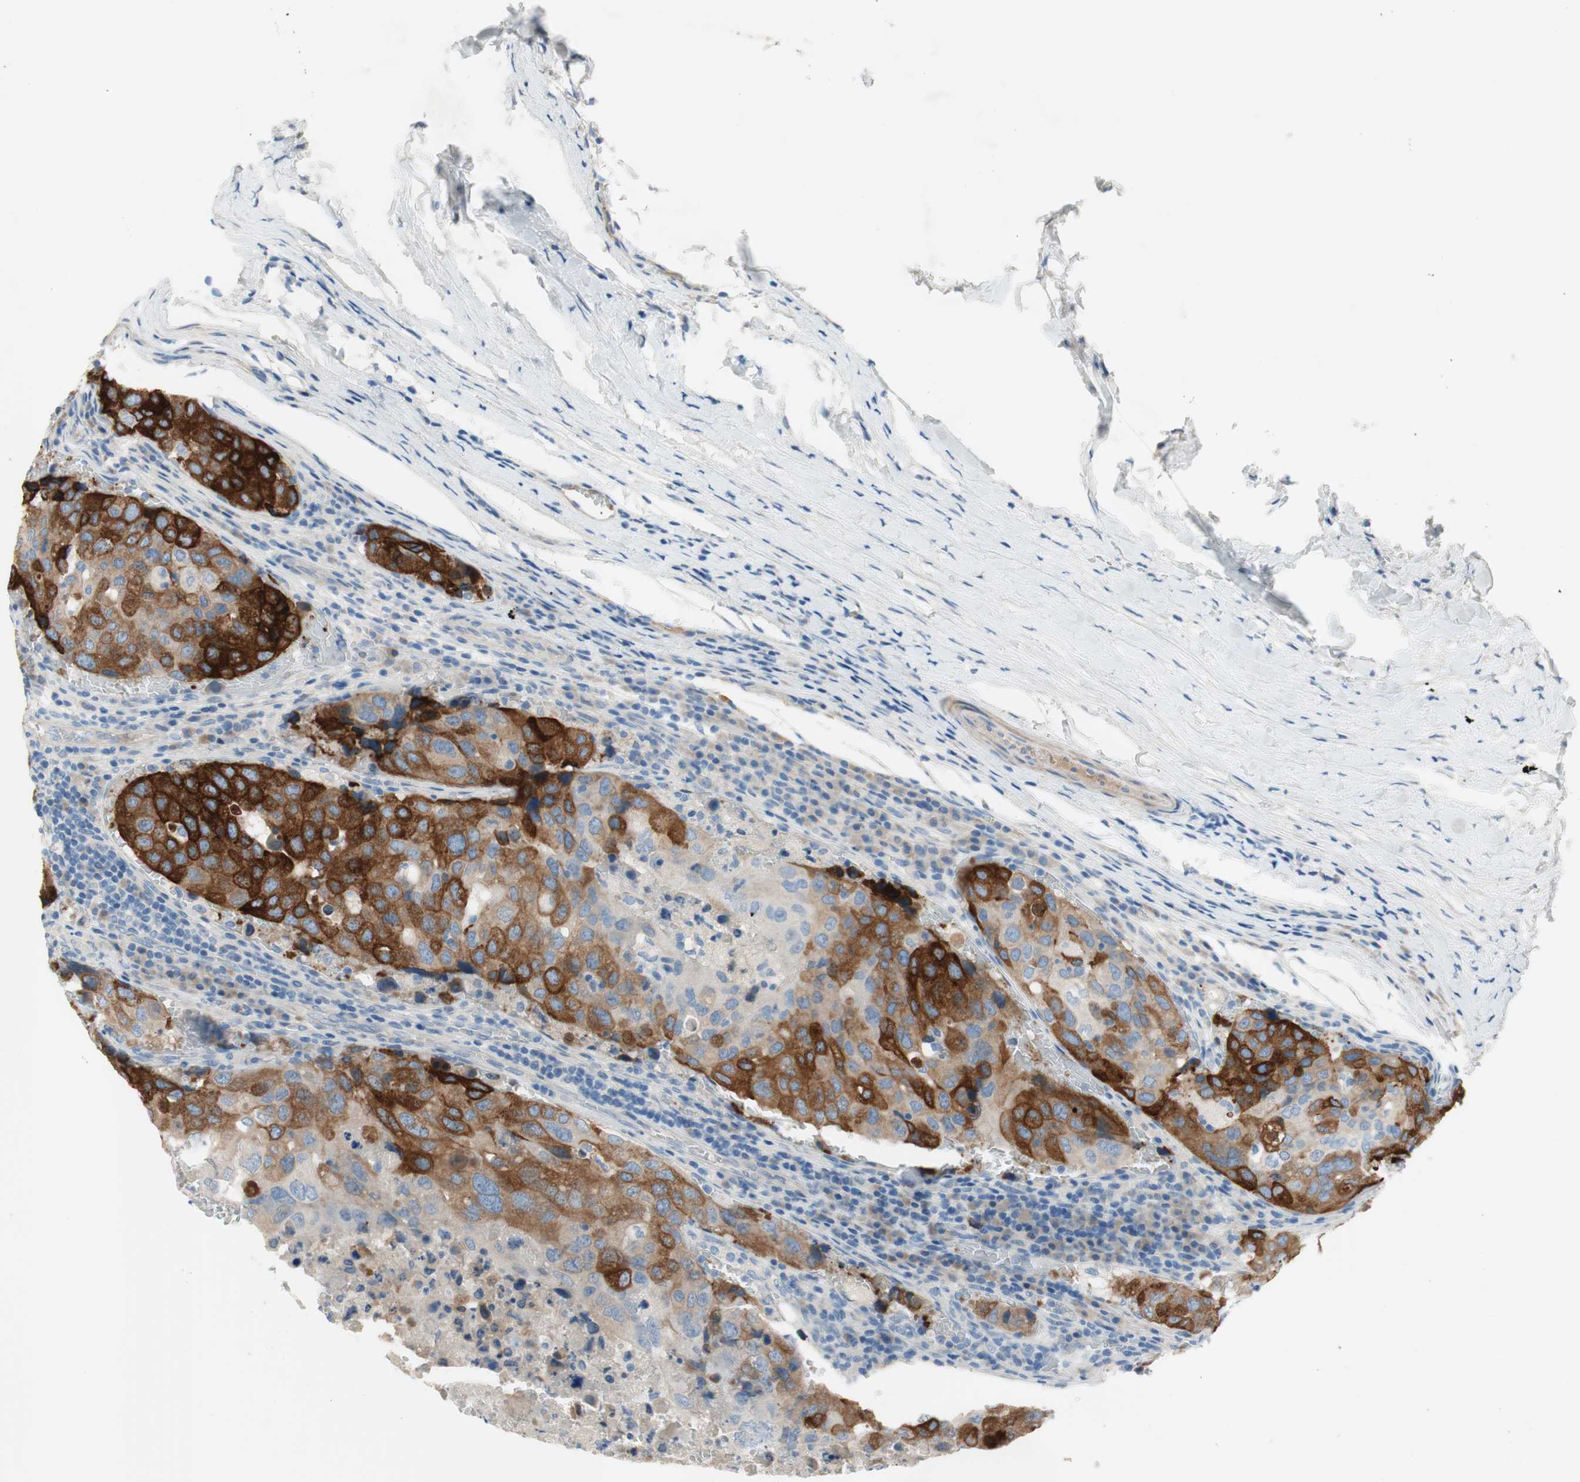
{"staining": {"intensity": "strong", "quantity": ">75%", "location": "cytoplasmic/membranous"}, "tissue": "urothelial cancer", "cell_type": "Tumor cells", "image_type": "cancer", "snomed": [{"axis": "morphology", "description": "Urothelial carcinoma, High grade"}, {"axis": "topography", "description": "Lymph node"}, {"axis": "topography", "description": "Urinary bladder"}], "caption": "Immunohistochemistry of urothelial cancer displays high levels of strong cytoplasmic/membranous staining in approximately >75% of tumor cells.", "gene": "FDFT1", "patient": {"sex": "male", "age": 51}}